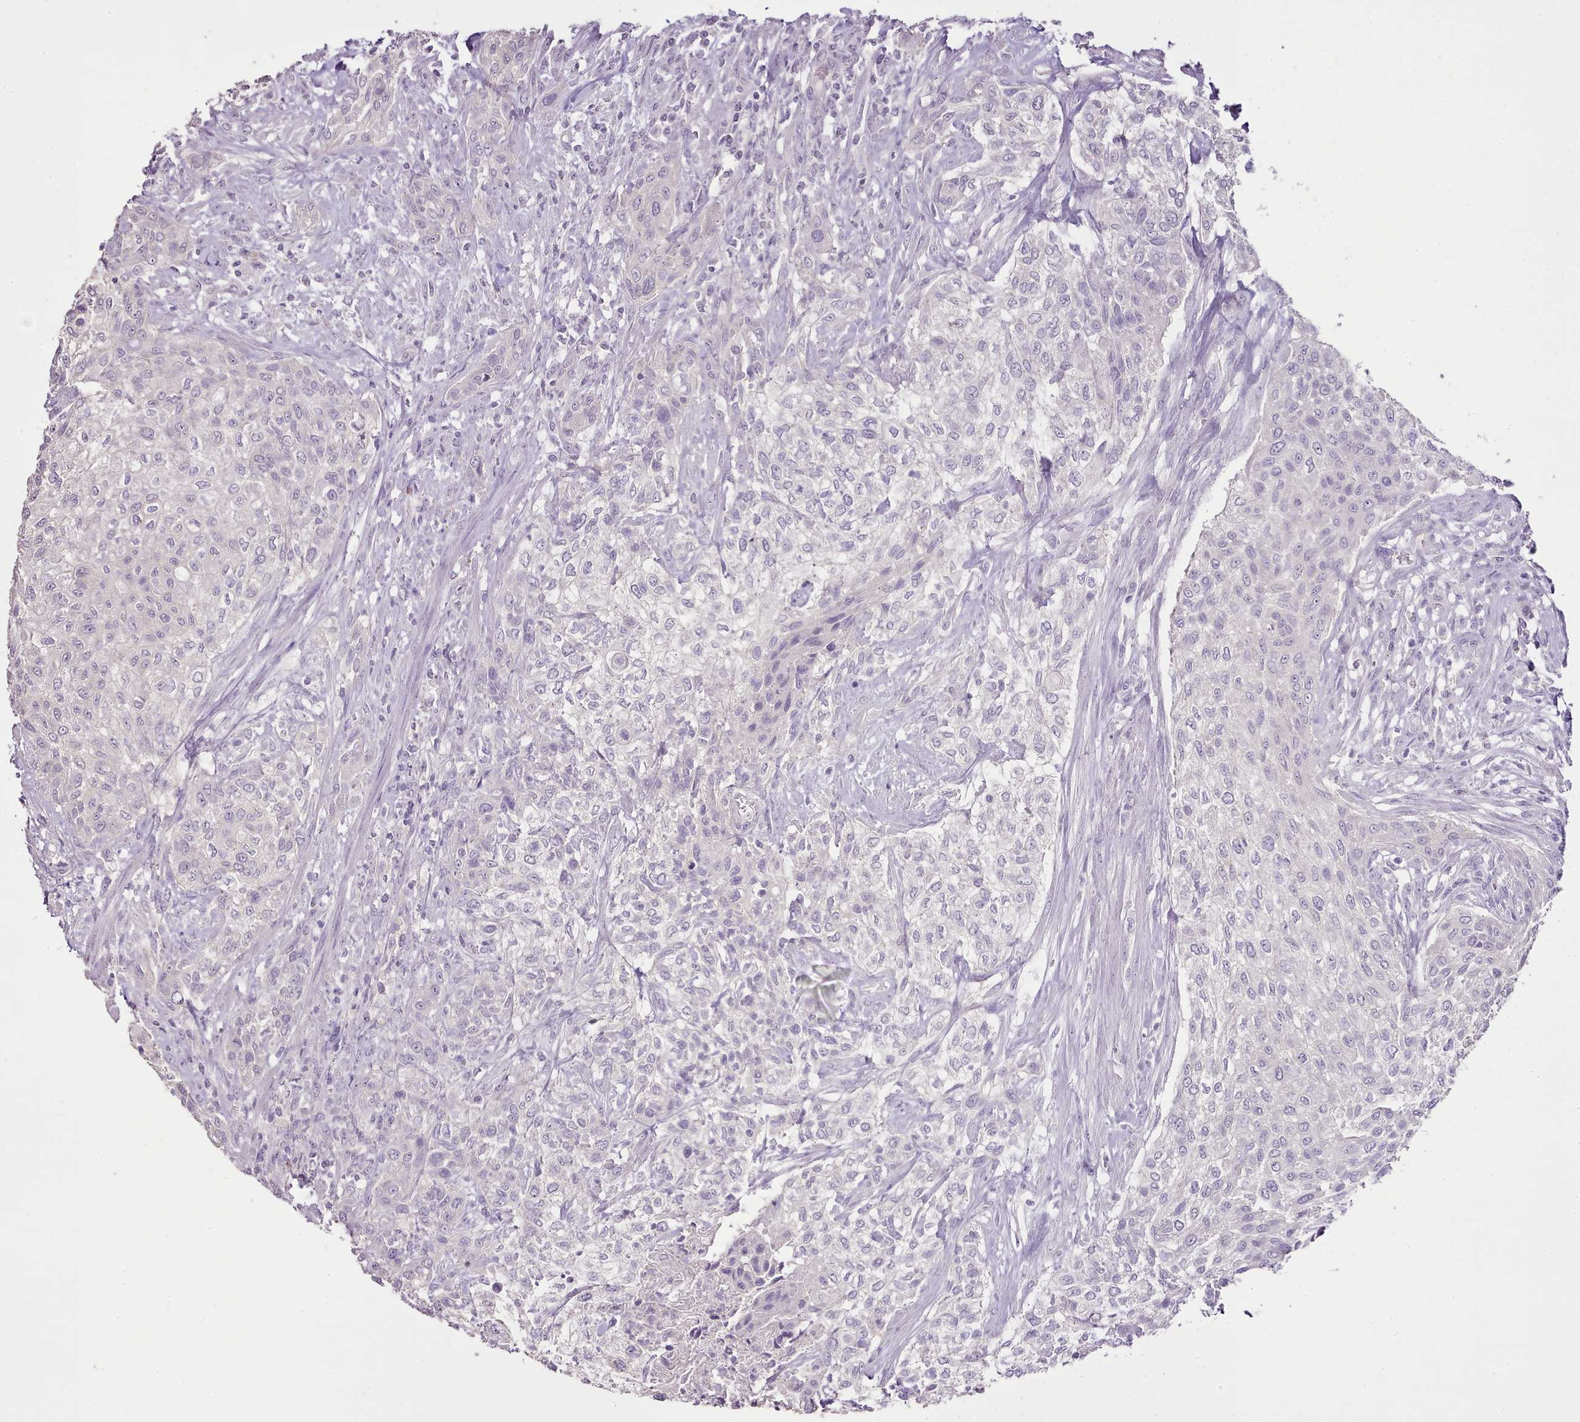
{"staining": {"intensity": "negative", "quantity": "none", "location": "none"}, "tissue": "urothelial cancer", "cell_type": "Tumor cells", "image_type": "cancer", "snomed": [{"axis": "morphology", "description": "Normal tissue, NOS"}, {"axis": "morphology", "description": "Urothelial carcinoma, NOS"}, {"axis": "topography", "description": "Urinary bladder"}, {"axis": "topography", "description": "Peripheral nerve tissue"}], "caption": "Immunohistochemistry image of human urothelial cancer stained for a protein (brown), which reveals no staining in tumor cells.", "gene": "BLOC1S2", "patient": {"sex": "male", "age": 35}}